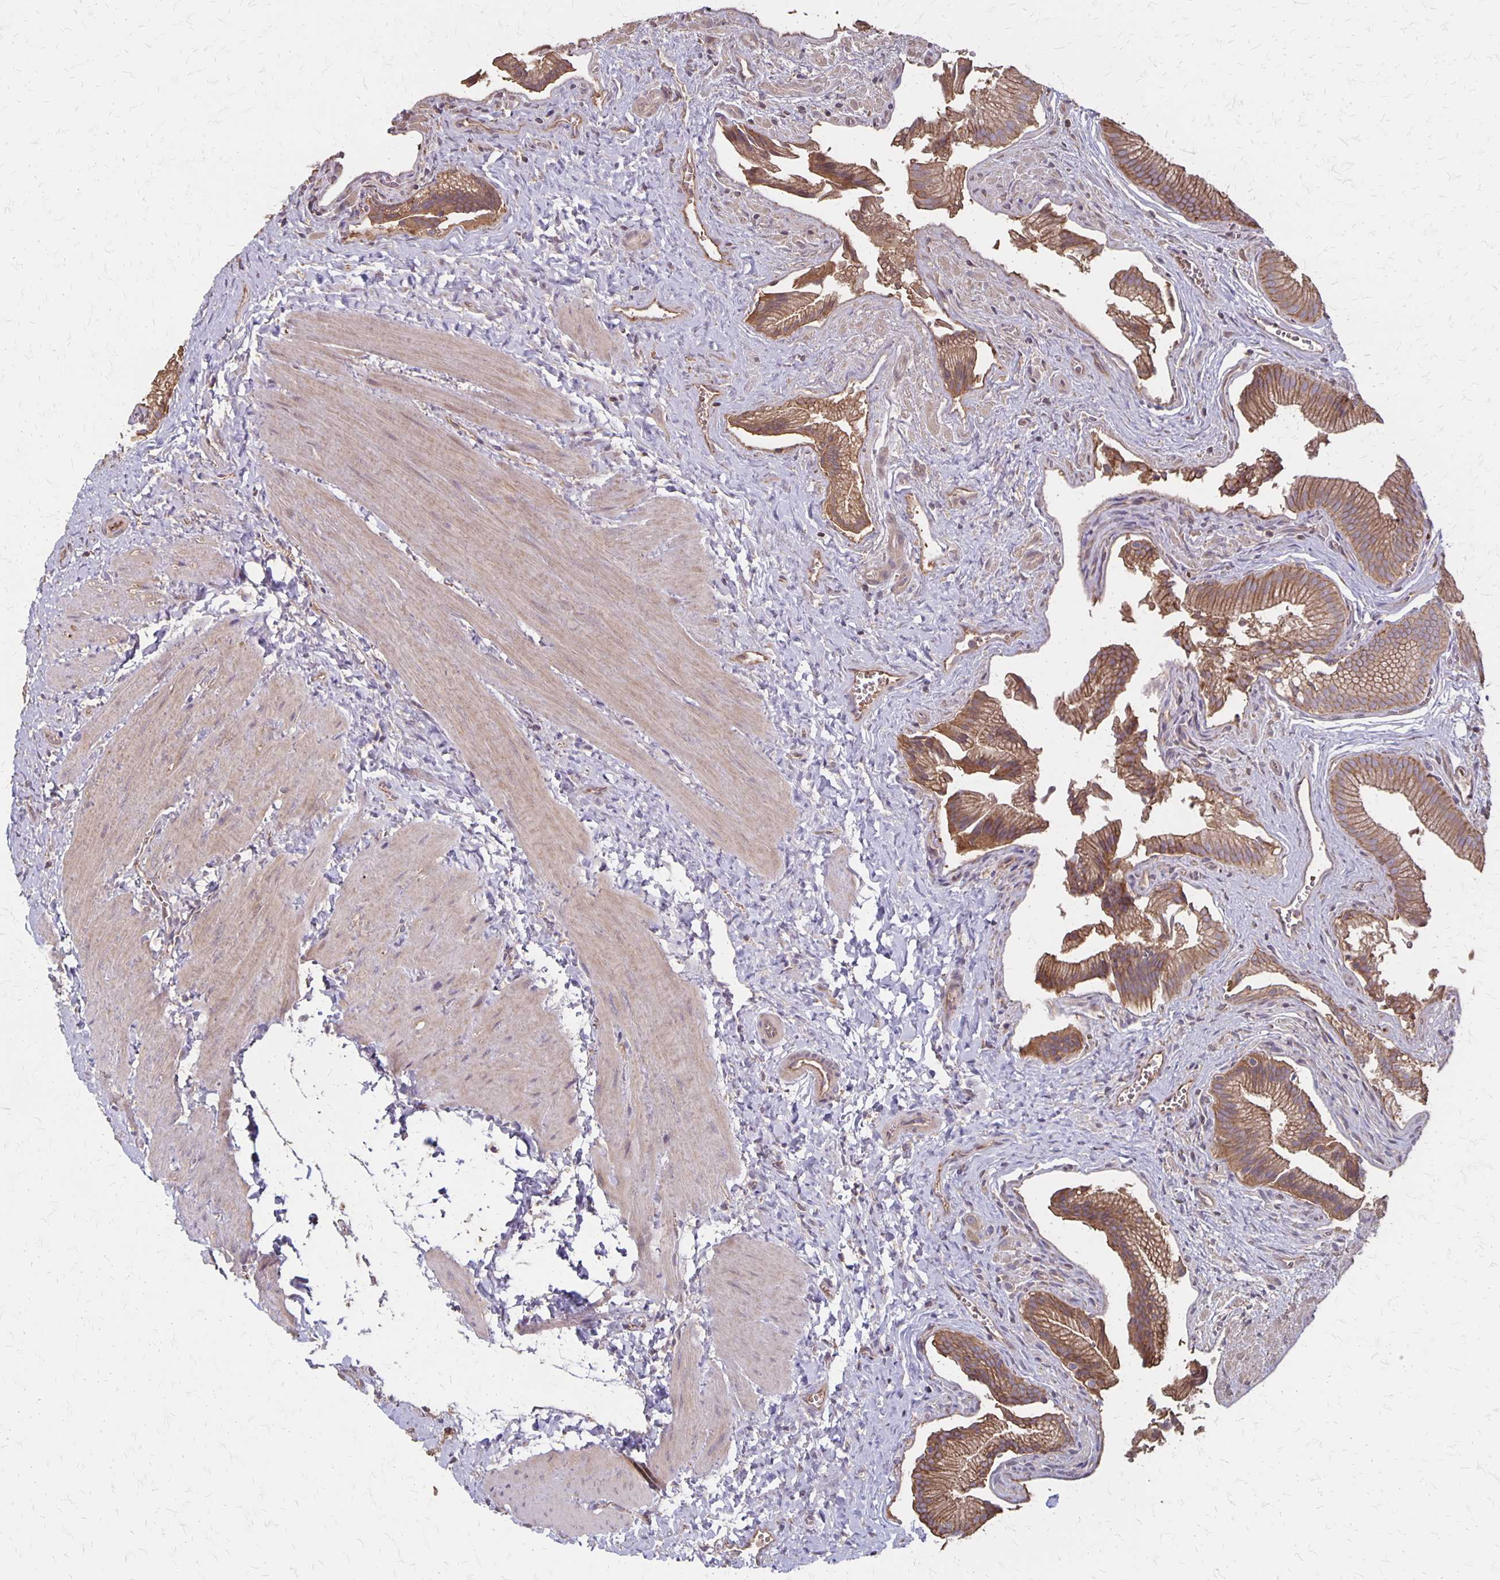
{"staining": {"intensity": "strong", "quantity": ">75%", "location": "cytoplasmic/membranous"}, "tissue": "gallbladder", "cell_type": "Glandular cells", "image_type": "normal", "snomed": [{"axis": "morphology", "description": "Normal tissue, NOS"}, {"axis": "topography", "description": "Gallbladder"}], "caption": "Strong cytoplasmic/membranous expression is identified in approximately >75% of glandular cells in benign gallbladder. The protein of interest is shown in brown color, while the nuclei are stained blue.", "gene": "PROM2", "patient": {"sex": "male", "age": 17}}